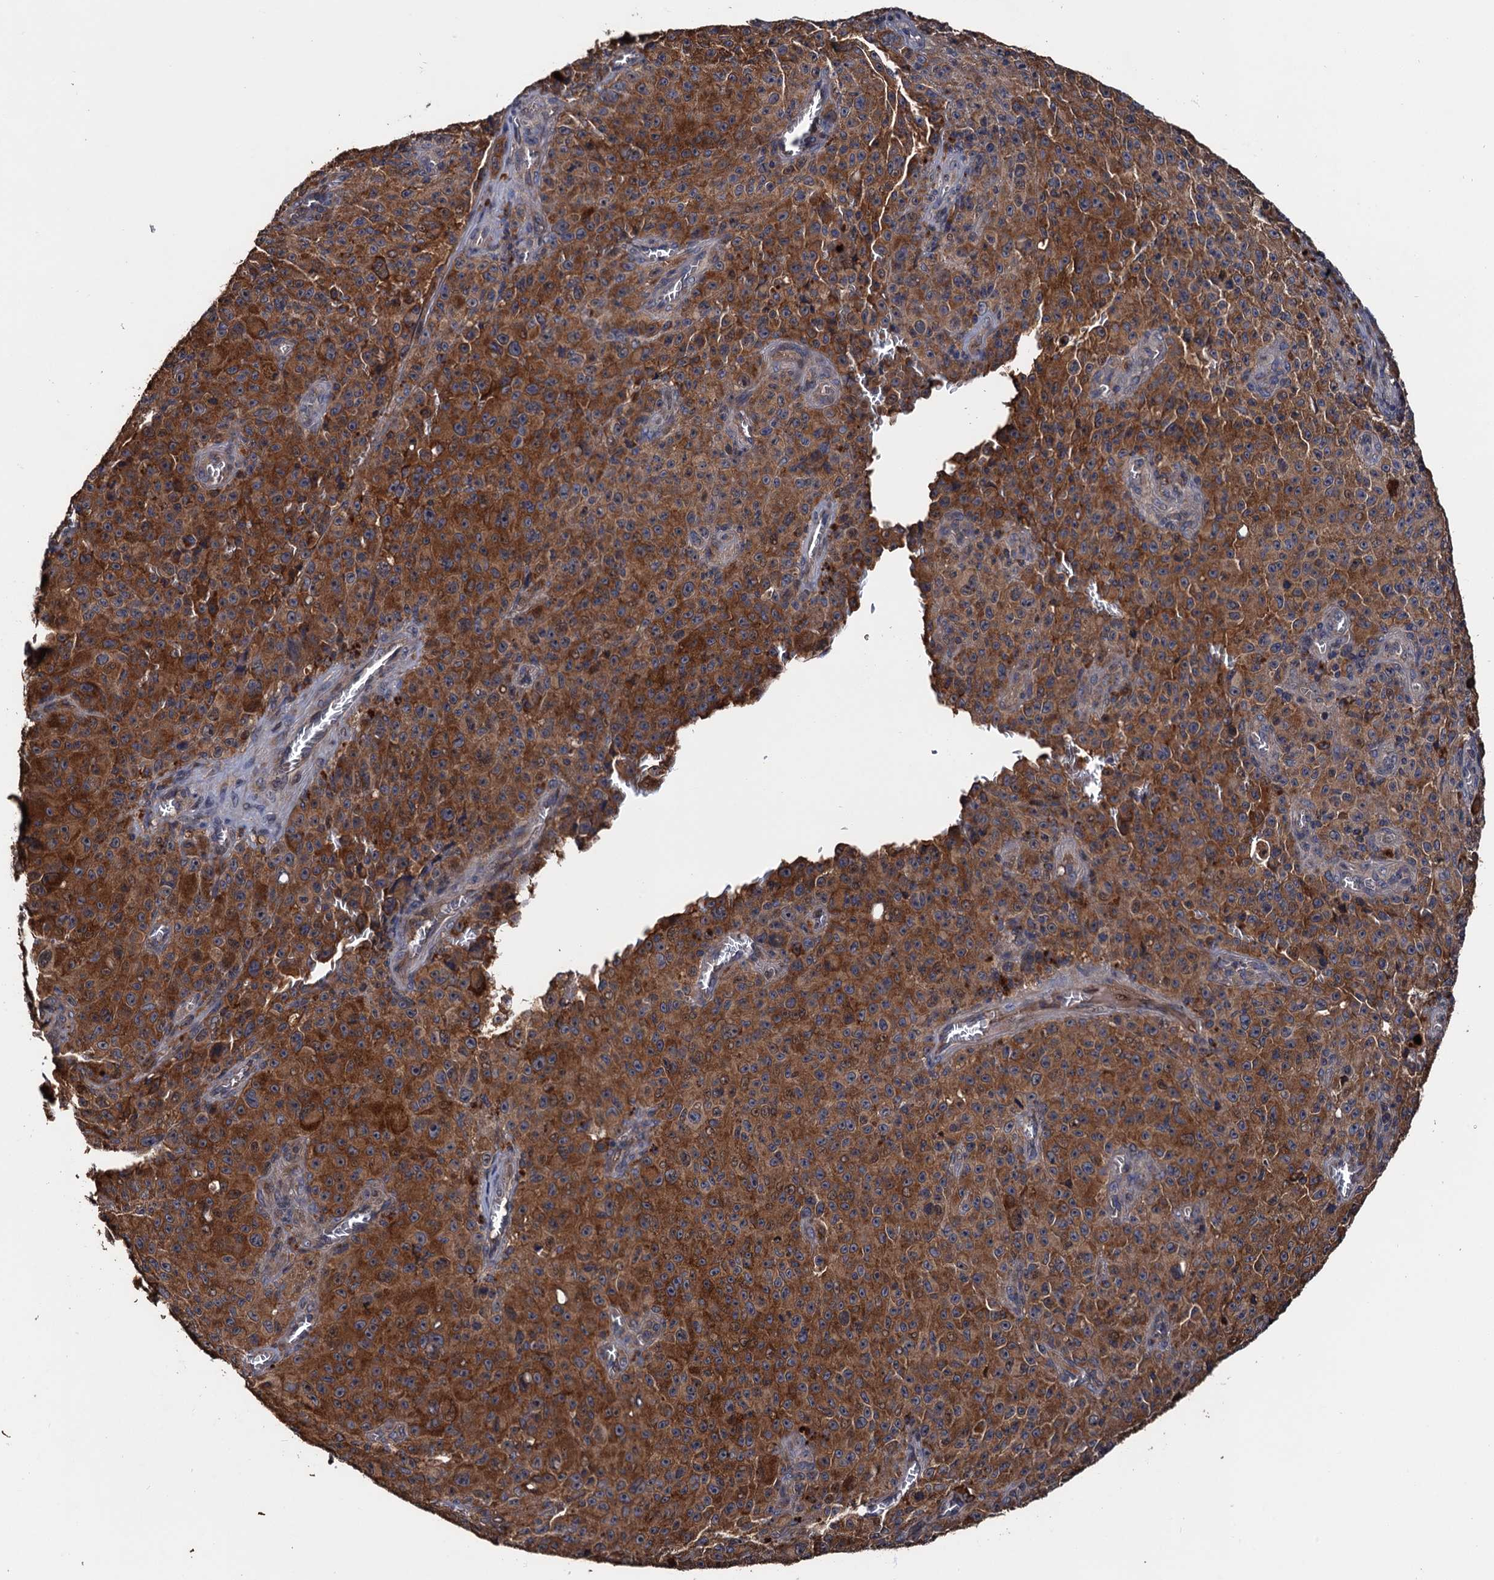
{"staining": {"intensity": "strong", "quantity": ">75%", "location": "cytoplasmic/membranous"}, "tissue": "melanoma", "cell_type": "Tumor cells", "image_type": "cancer", "snomed": [{"axis": "morphology", "description": "Malignant melanoma, NOS"}, {"axis": "topography", "description": "Skin"}], "caption": "This image demonstrates malignant melanoma stained with immunohistochemistry (IHC) to label a protein in brown. The cytoplasmic/membranous of tumor cells show strong positivity for the protein. Nuclei are counter-stained blue.", "gene": "RGS11", "patient": {"sex": "female", "age": 82}}